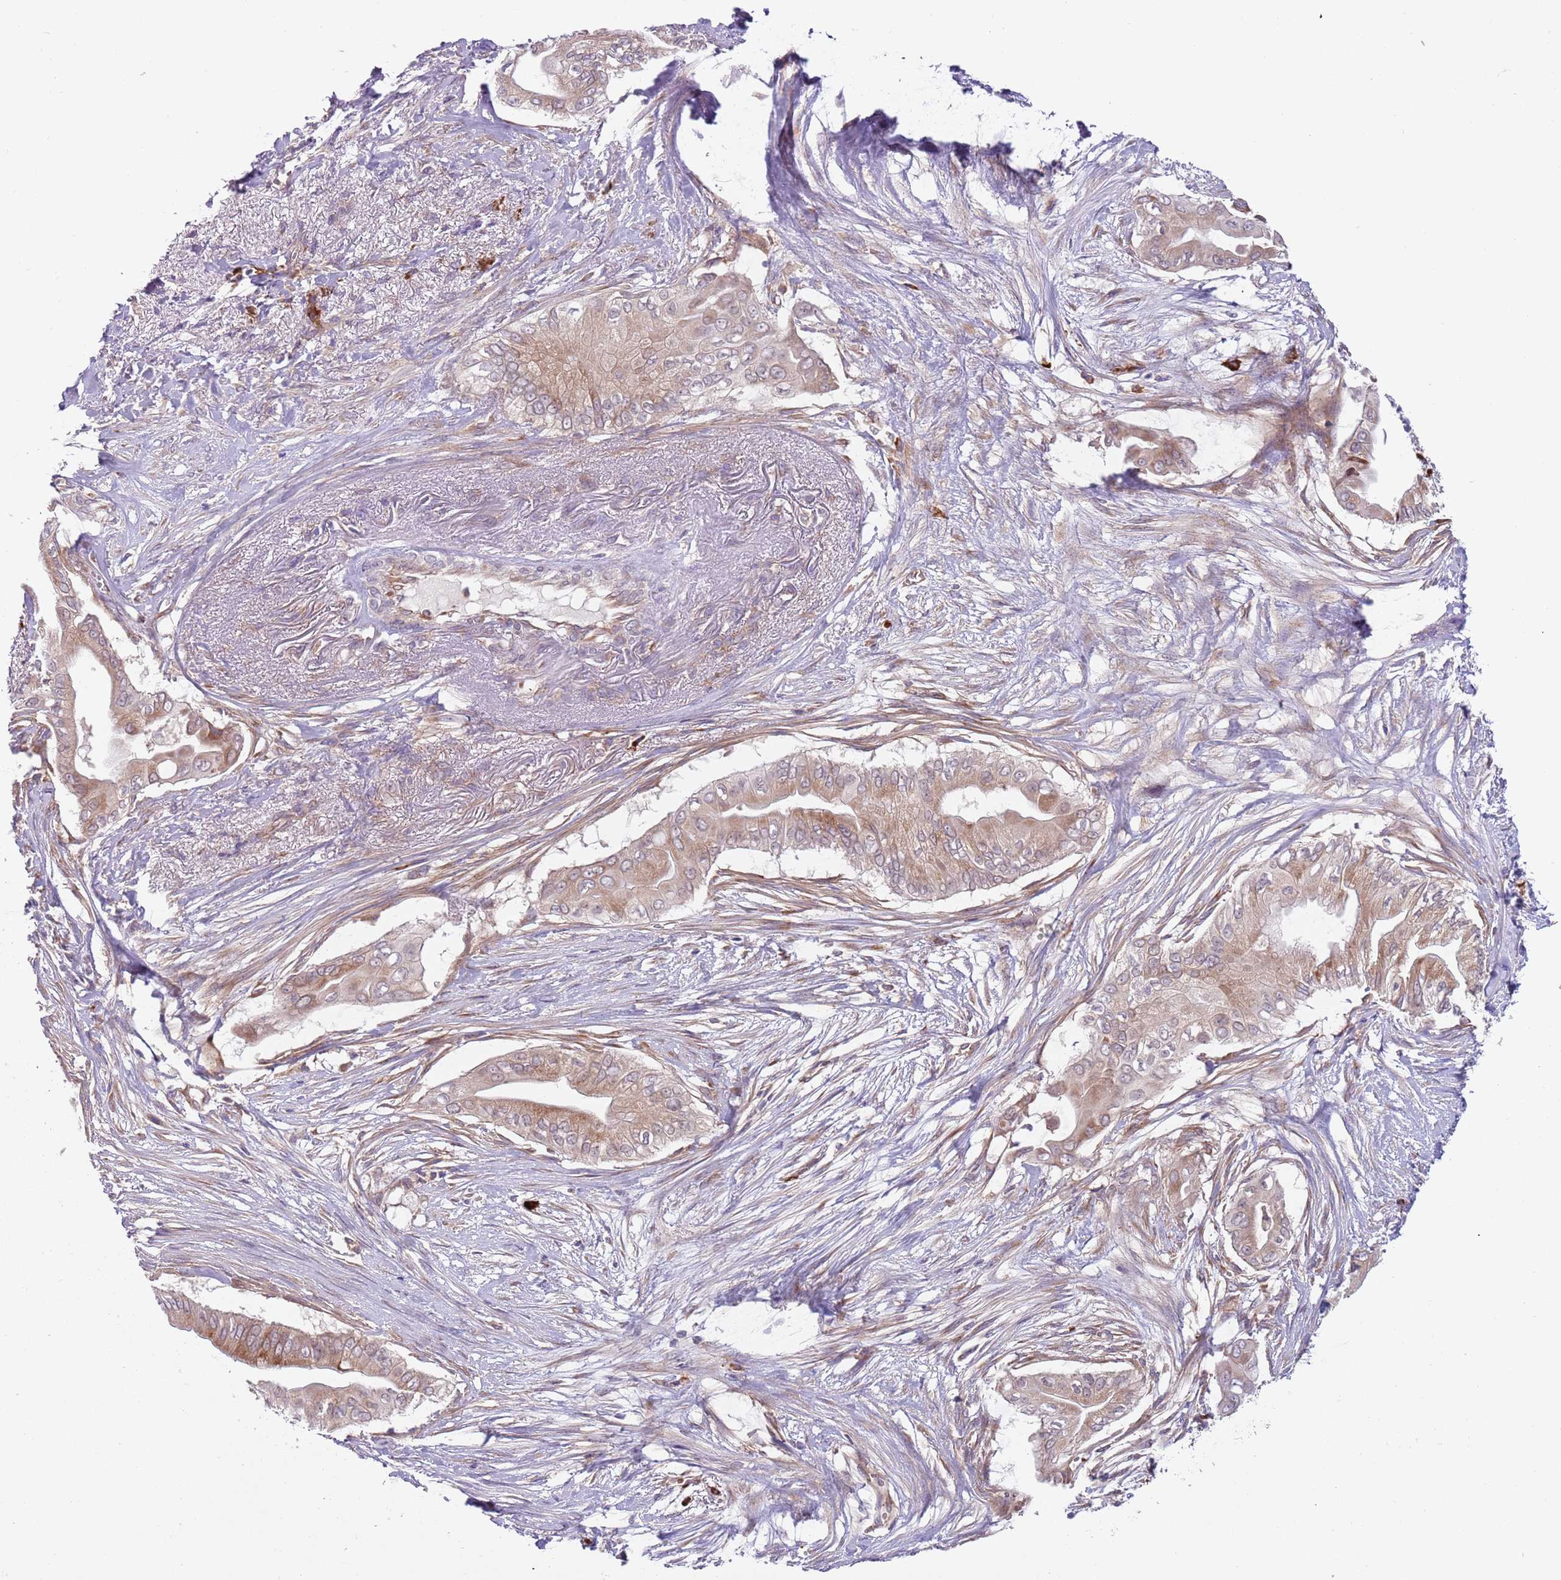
{"staining": {"intensity": "moderate", "quantity": ">75%", "location": "cytoplasmic/membranous"}, "tissue": "pancreatic cancer", "cell_type": "Tumor cells", "image_type": "cancer", "snomed": [{"axis": "morphology", "description": "Adenocarcinoma, NOS"}, {"axis": "topography", "description": "Pancreas"}], "caption": "Tumor cells demonstrate medium levels of moderate cytoplasmic/membranous positivity in approximately >75% of cells in adenocarcinoma (pancreatic).", "gene": "VWCE", "patient": {"sex": "male", "age": 71}}